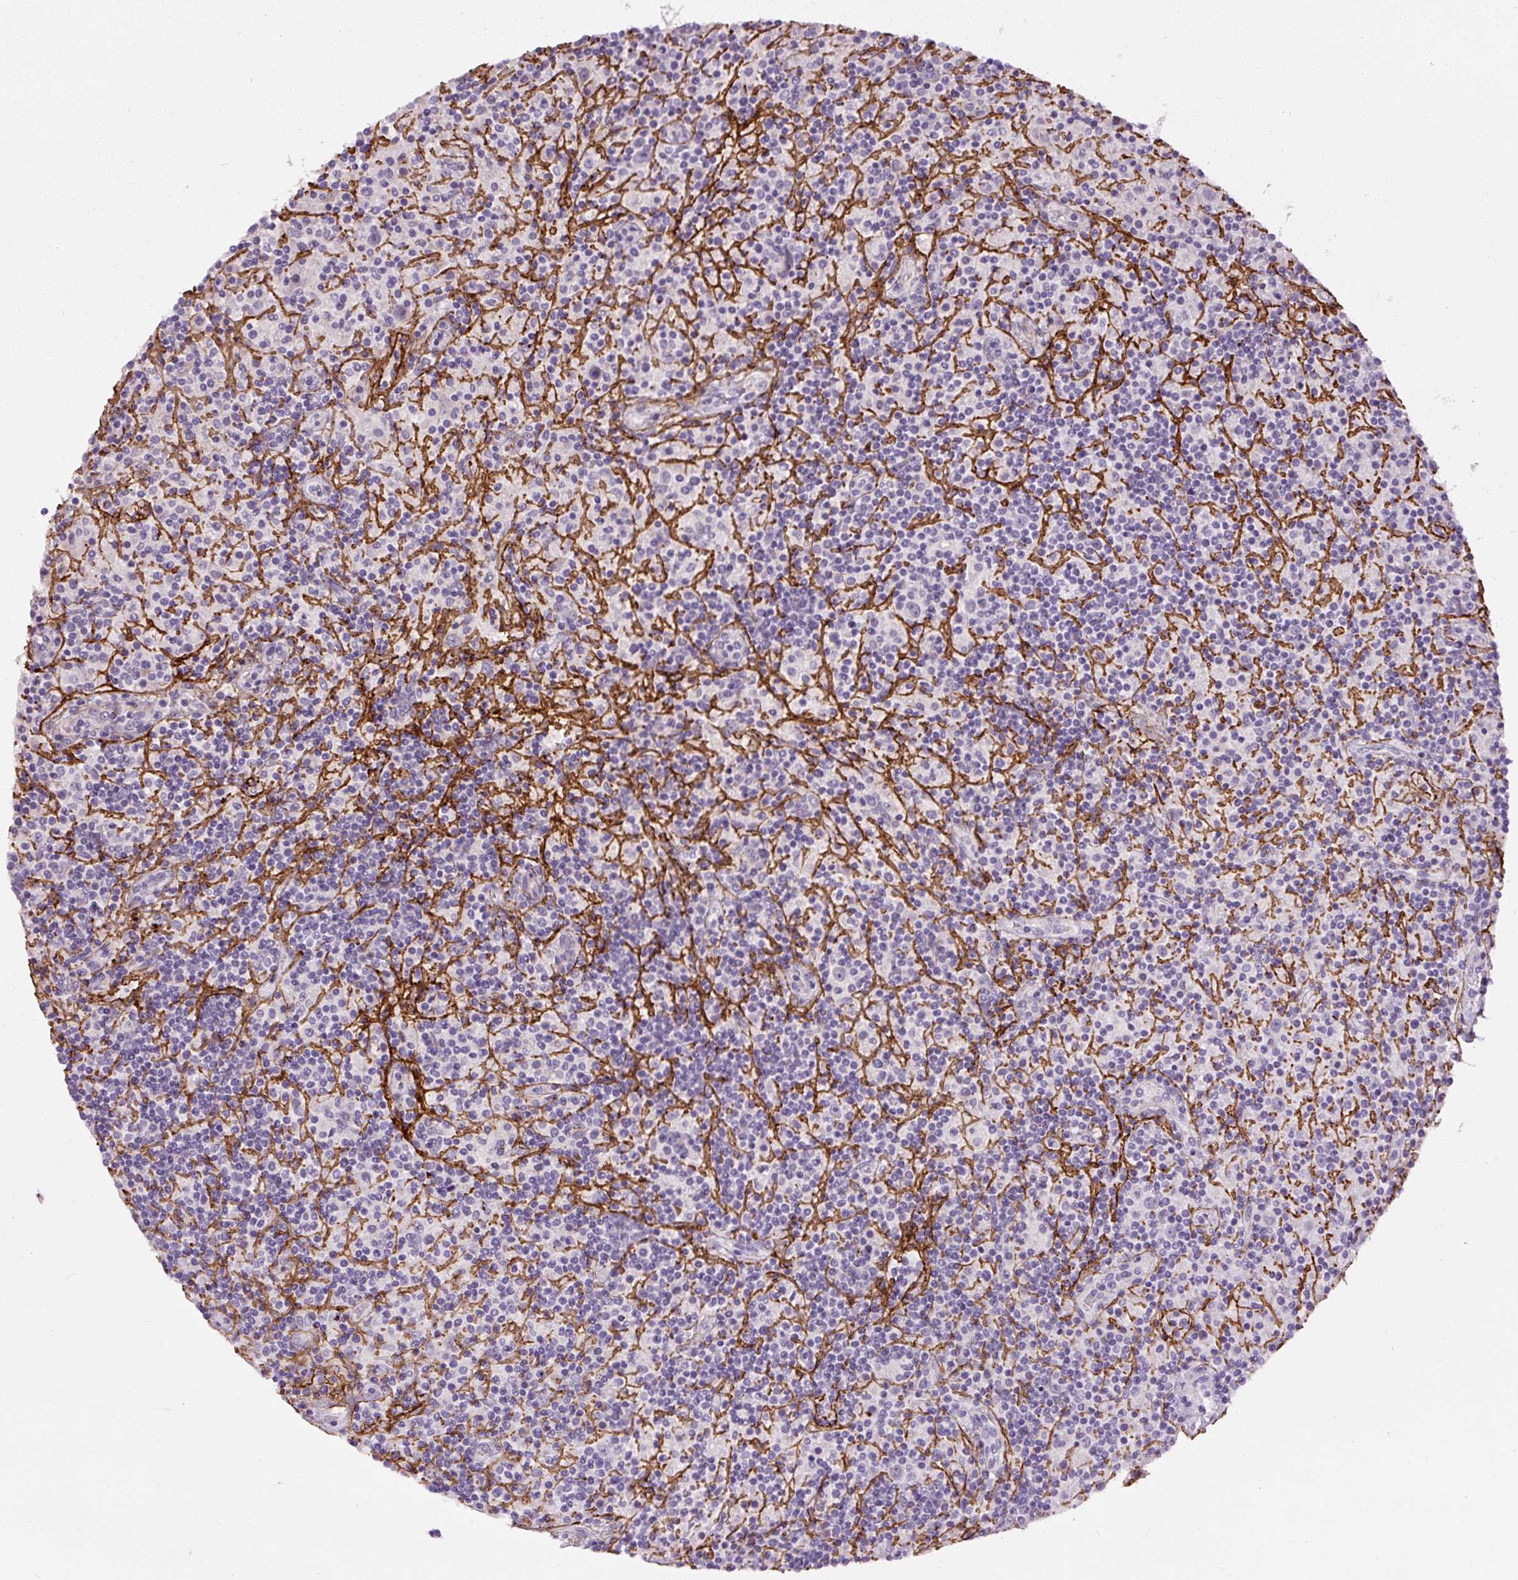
{"staining": {"intensity": "negative", "quantity": "none", "location": "none"}, "tissue": "lymphoma", "cell_type": "Tumor cells", "image_type": "cancer", "snomed": [{"axis": "morphology", "description": "Hodgkin's disease, NOS"}, {"axis": "topography", "description": "Lymph node"}], "caption": "Protein analysis of Hodgkin's disease reveals no significant expression in tumor cells.", "gene": "FBN1", "patient": {"sex": "male", "age": 70}}